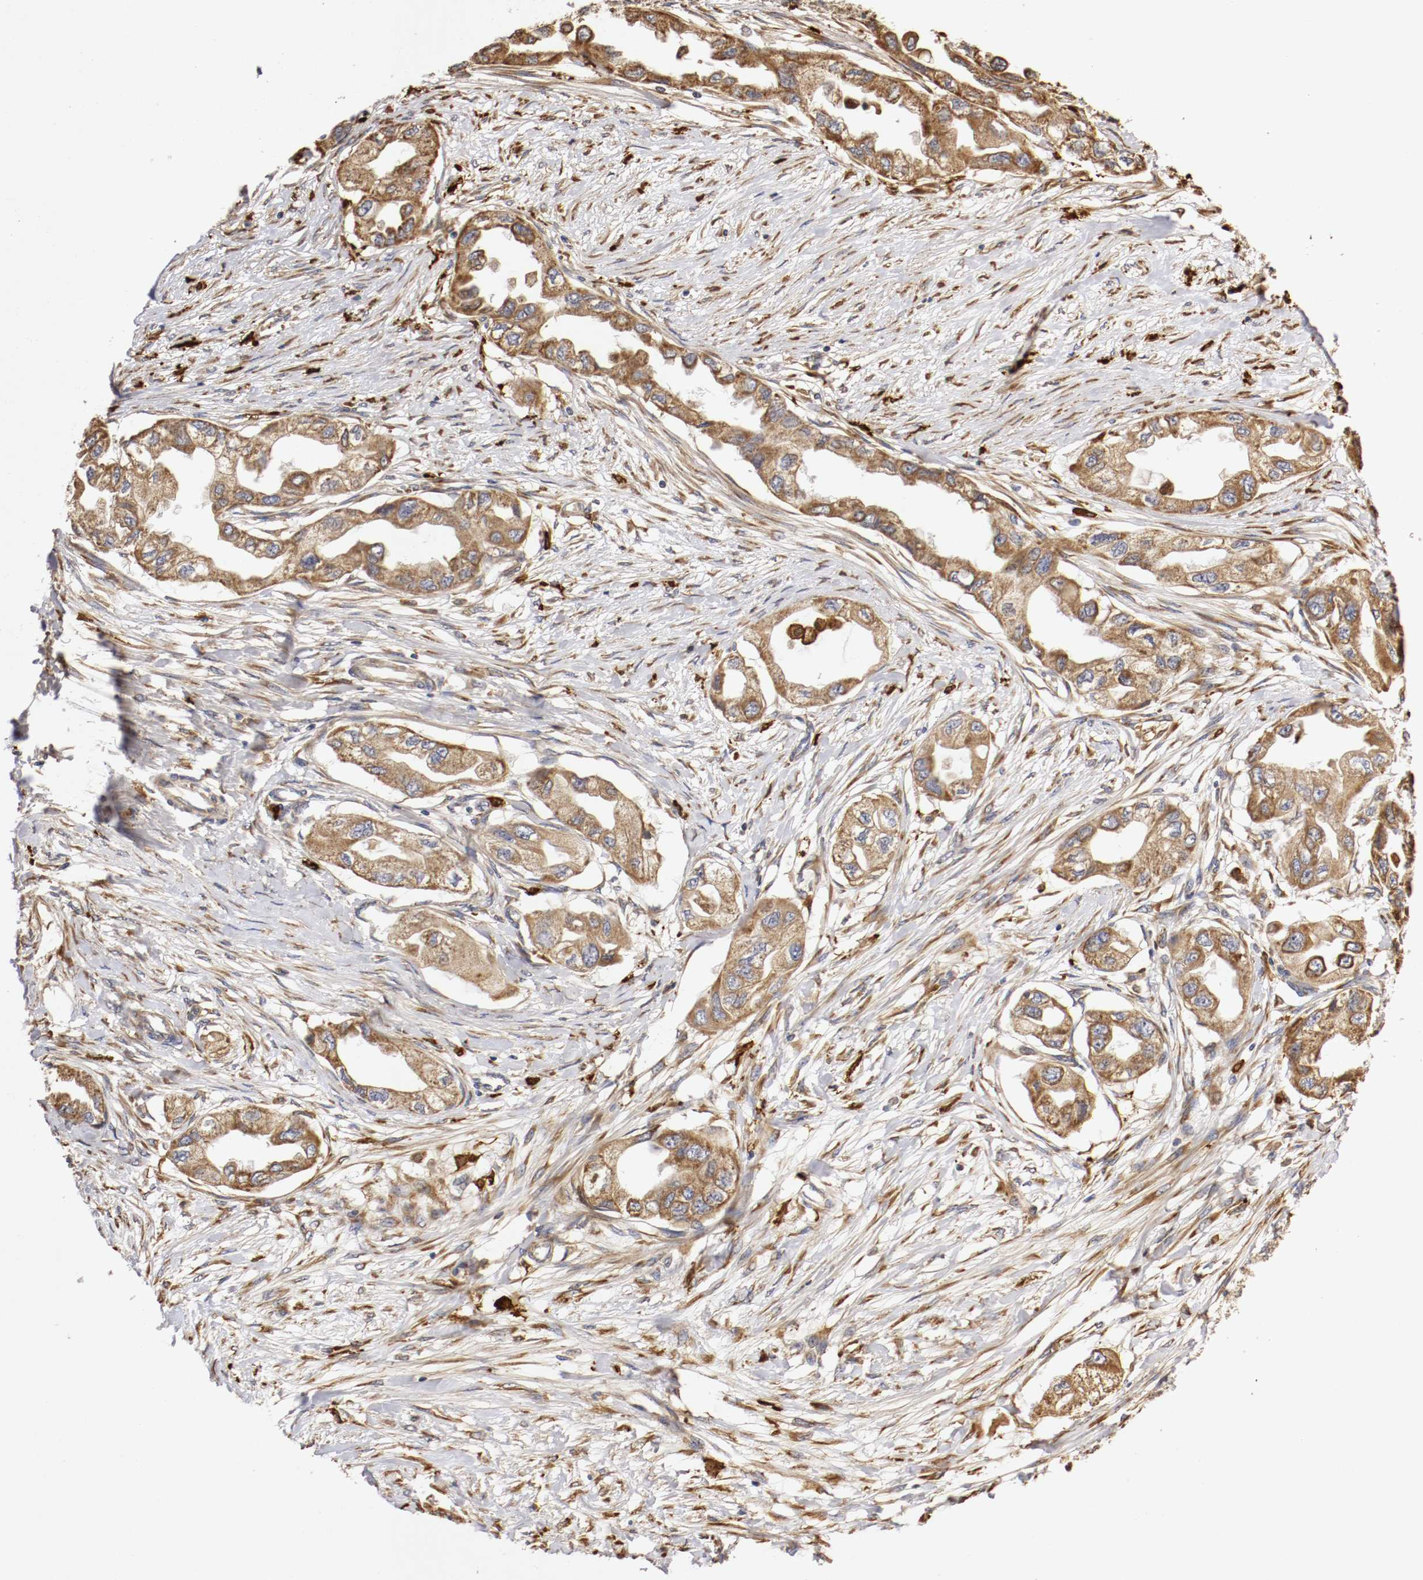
{"staining": {"intensity": "strong", "quantity": ">75%", "location": "cytoplasmic/membranous"}, "tissue": "endometrial cancer", "cell_type": "Tumor cells", "image_type": "cancer", "snomed": [{"axis": "morphology", "description": "Adenocarcinoma, NOS"}, {"axis": "topography", "description": "Endometrium"}], "caption": "Protein analysis of adenocarcinoma (endometrial) tissue exhibits strong cytoplasmic/membranous expression in about >75% of tumor cells.", "gene": "VEZT", "patient": {"sex": "female", "age": 67}}